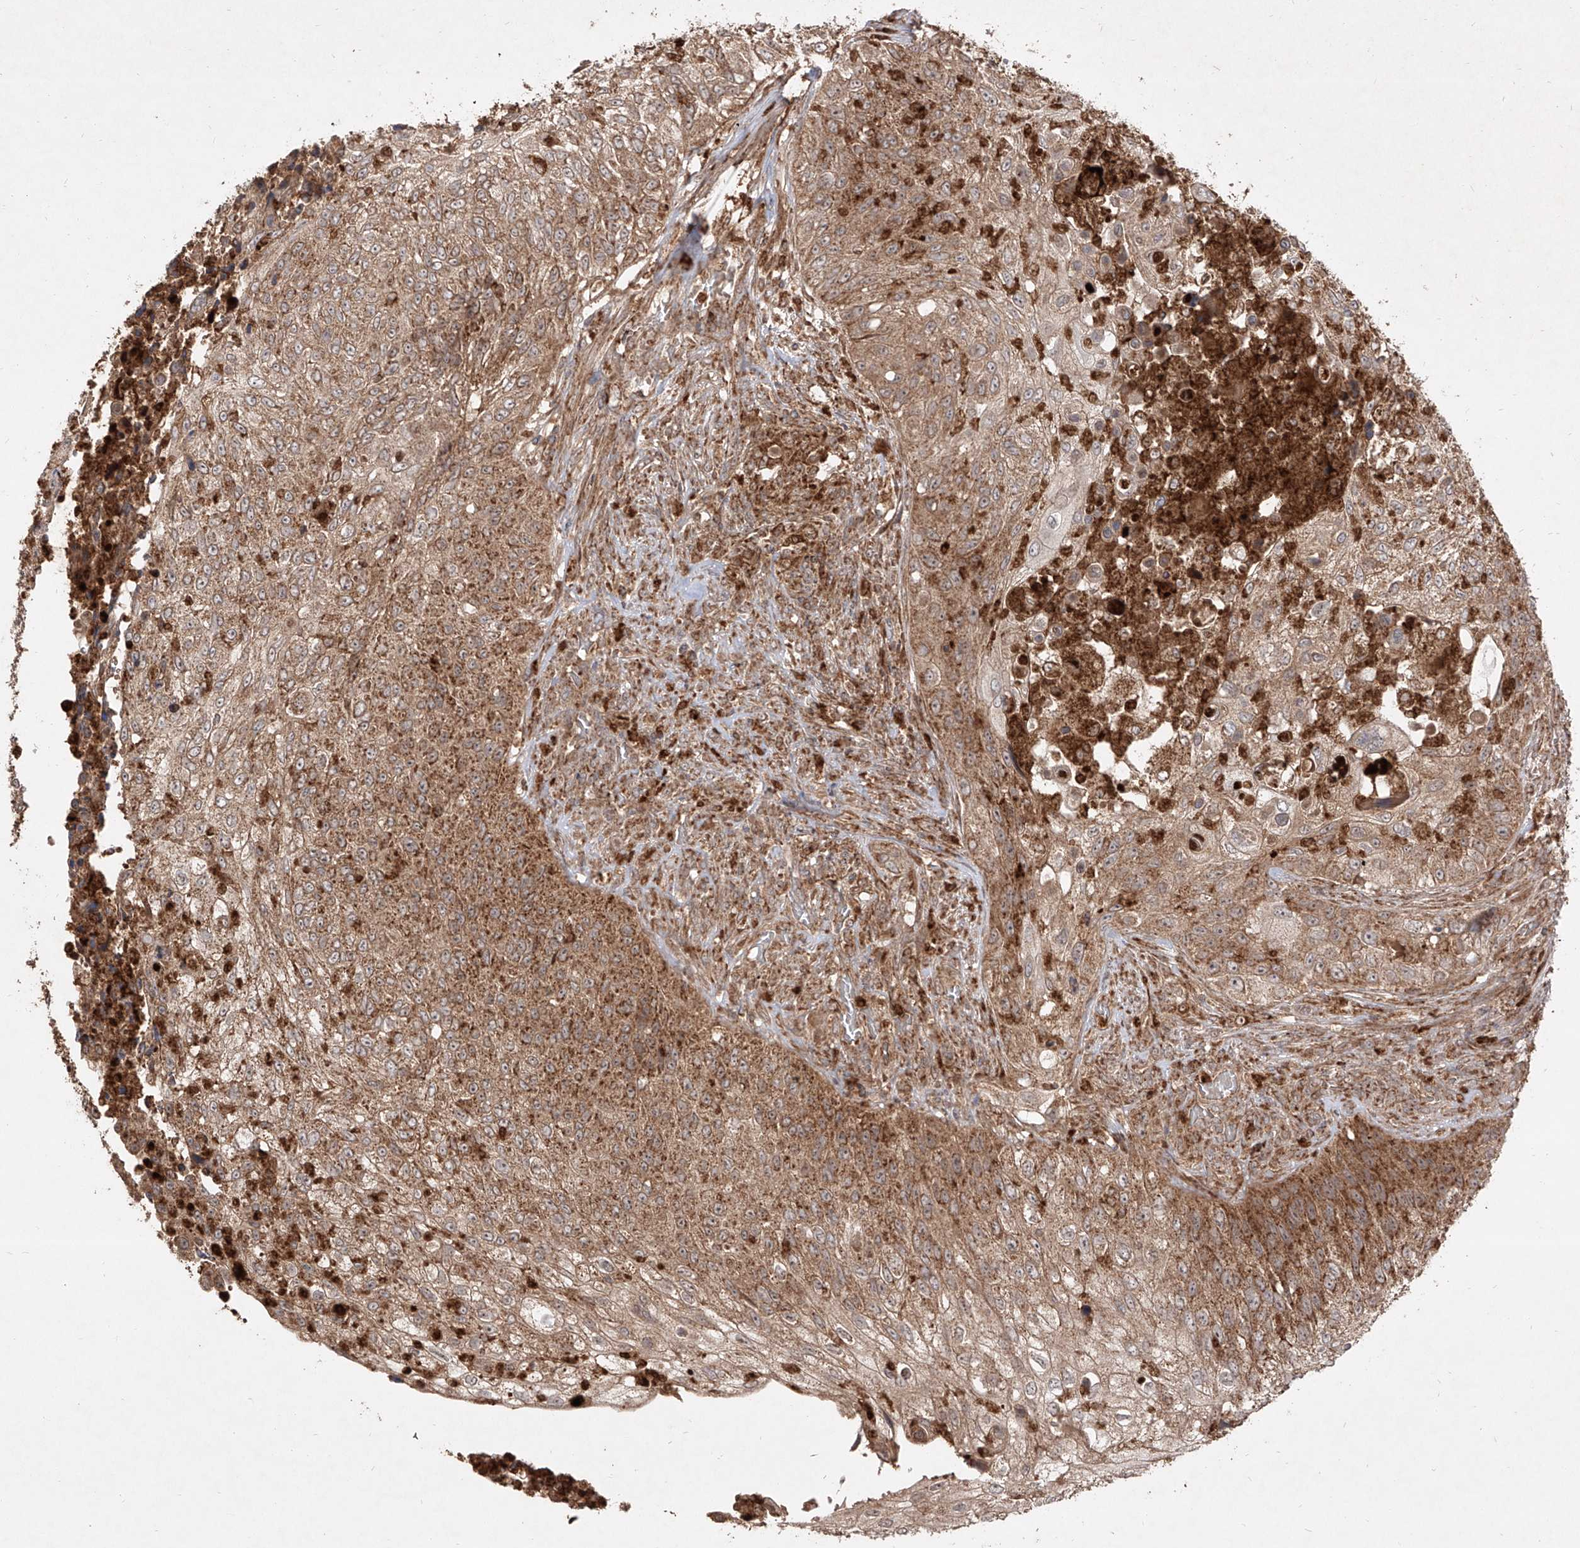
{"staining": {"intensity": "moderate", "quantity": ">75%", "location": "cytoplasmic/membranous"}, "tissue": "urothelial cancer", "cell_type": "Tumor cells", "image_type": "cancer", "snomed": [{"axis": "morphology", "description": "Urothelial carcinoma, High grade"}, {"axis": "topography", "description": "Urinary bladder"}], "caption": "High-power microscopy captured an immunohistochemistry (IHC) photomicrograph of urothelial carcinoma (high-grade), revealing moderate cytoplasmic/membranous staining in about >75% of tumor cells.", "gene": "AIM2", "patient": {"sex": "female", "age": 60}}